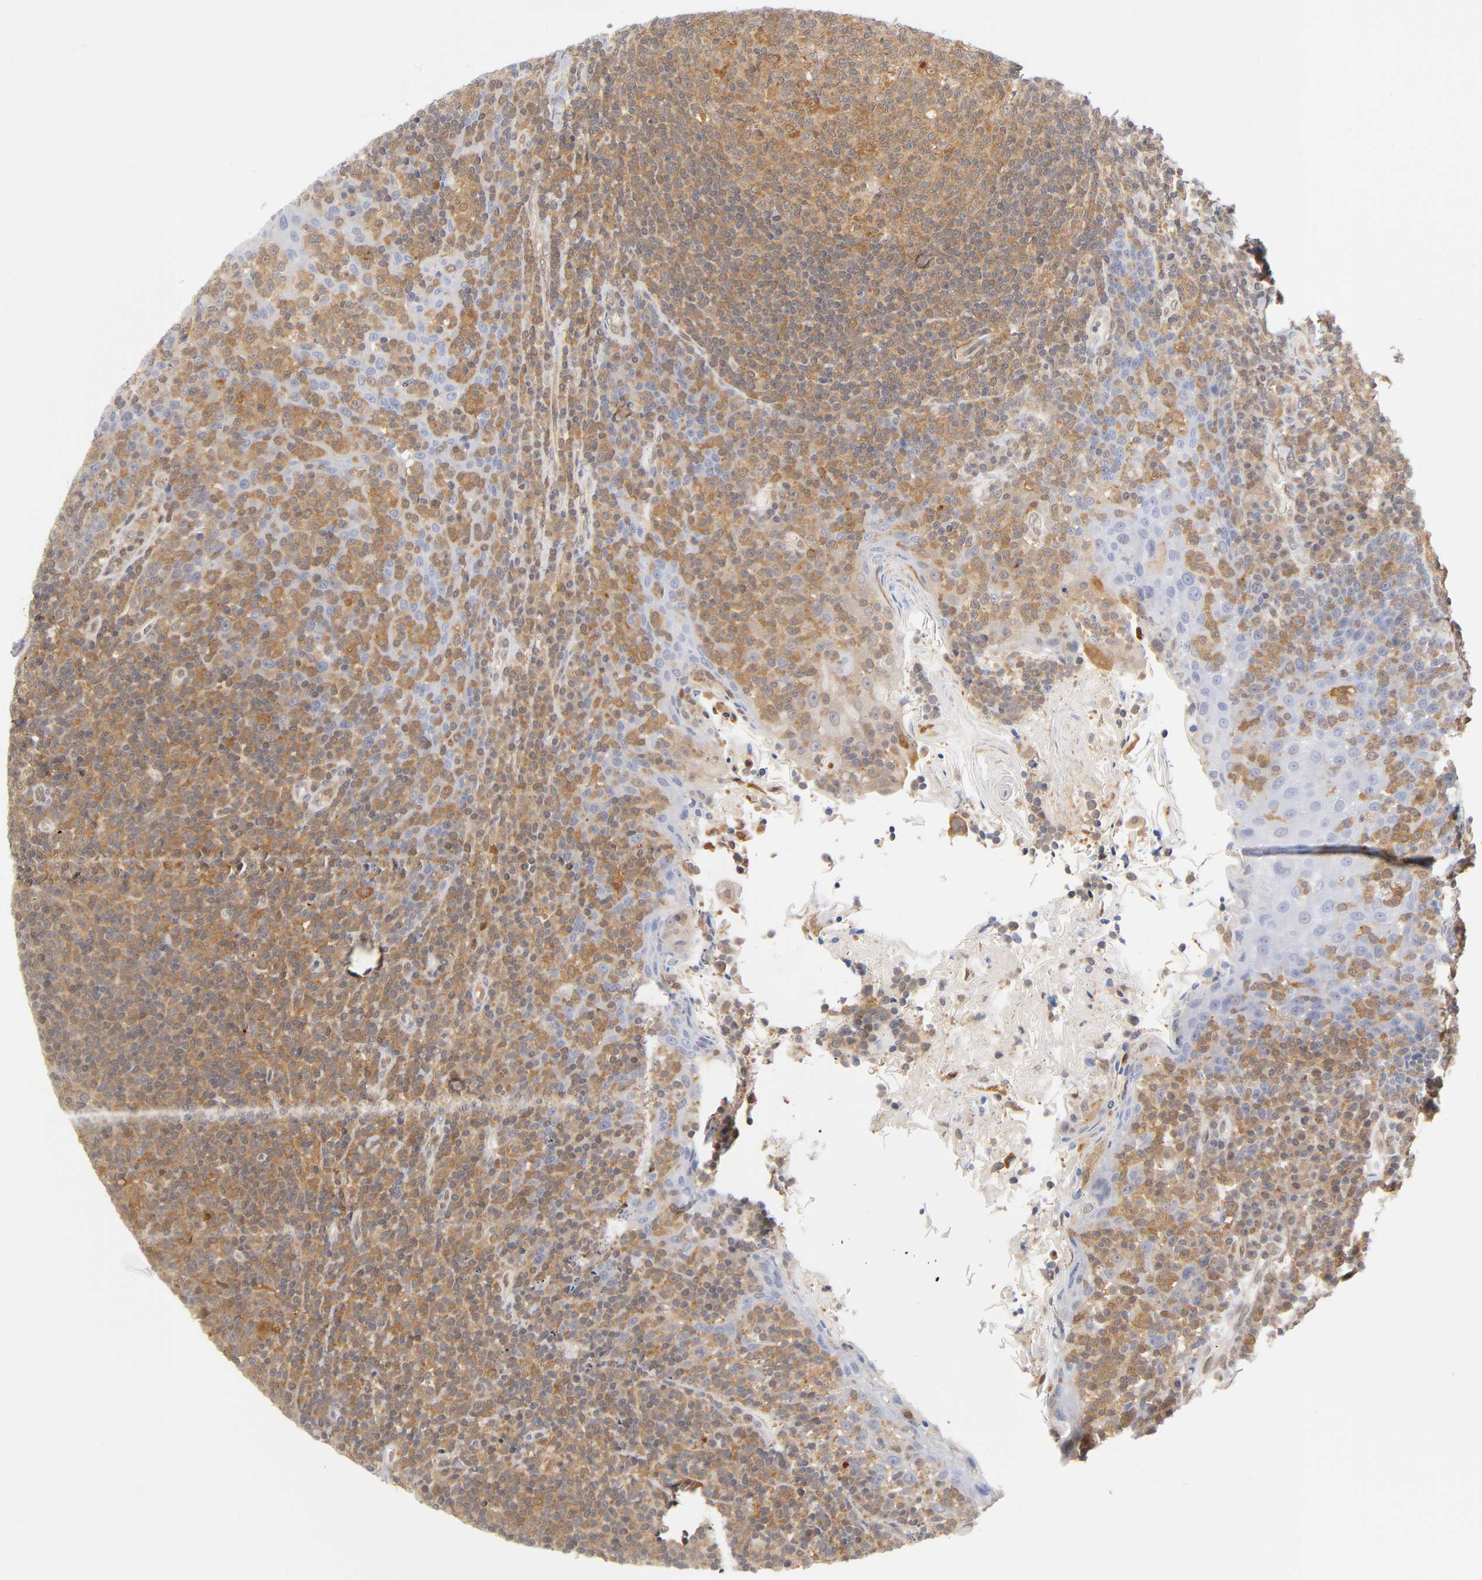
{"staining": {"intensity": "moderate", "quantity": ">75%", "location": "cytoplasmic/membranous"}, "tissue": "tonsil", "cell_type": "Germinal center cells", "image_type": "normal", "snomed": [{"axis": "morphology", "description": "Normal tissue, NOS"}, {"axis": "topography", "description": "Tonsil"}], "caption": "Tonsil was stained to show a protein in brown. There is medium levels of moderate cytoplasmic/membranous positivity in approximately >75% of germinal center cells. (DAB (3,3'-diaminobenzidine) = brown stain, brightfield microscopy at high magnification).", "gene": "DFFB", "patient": {"sex": "male", "age": 17}}